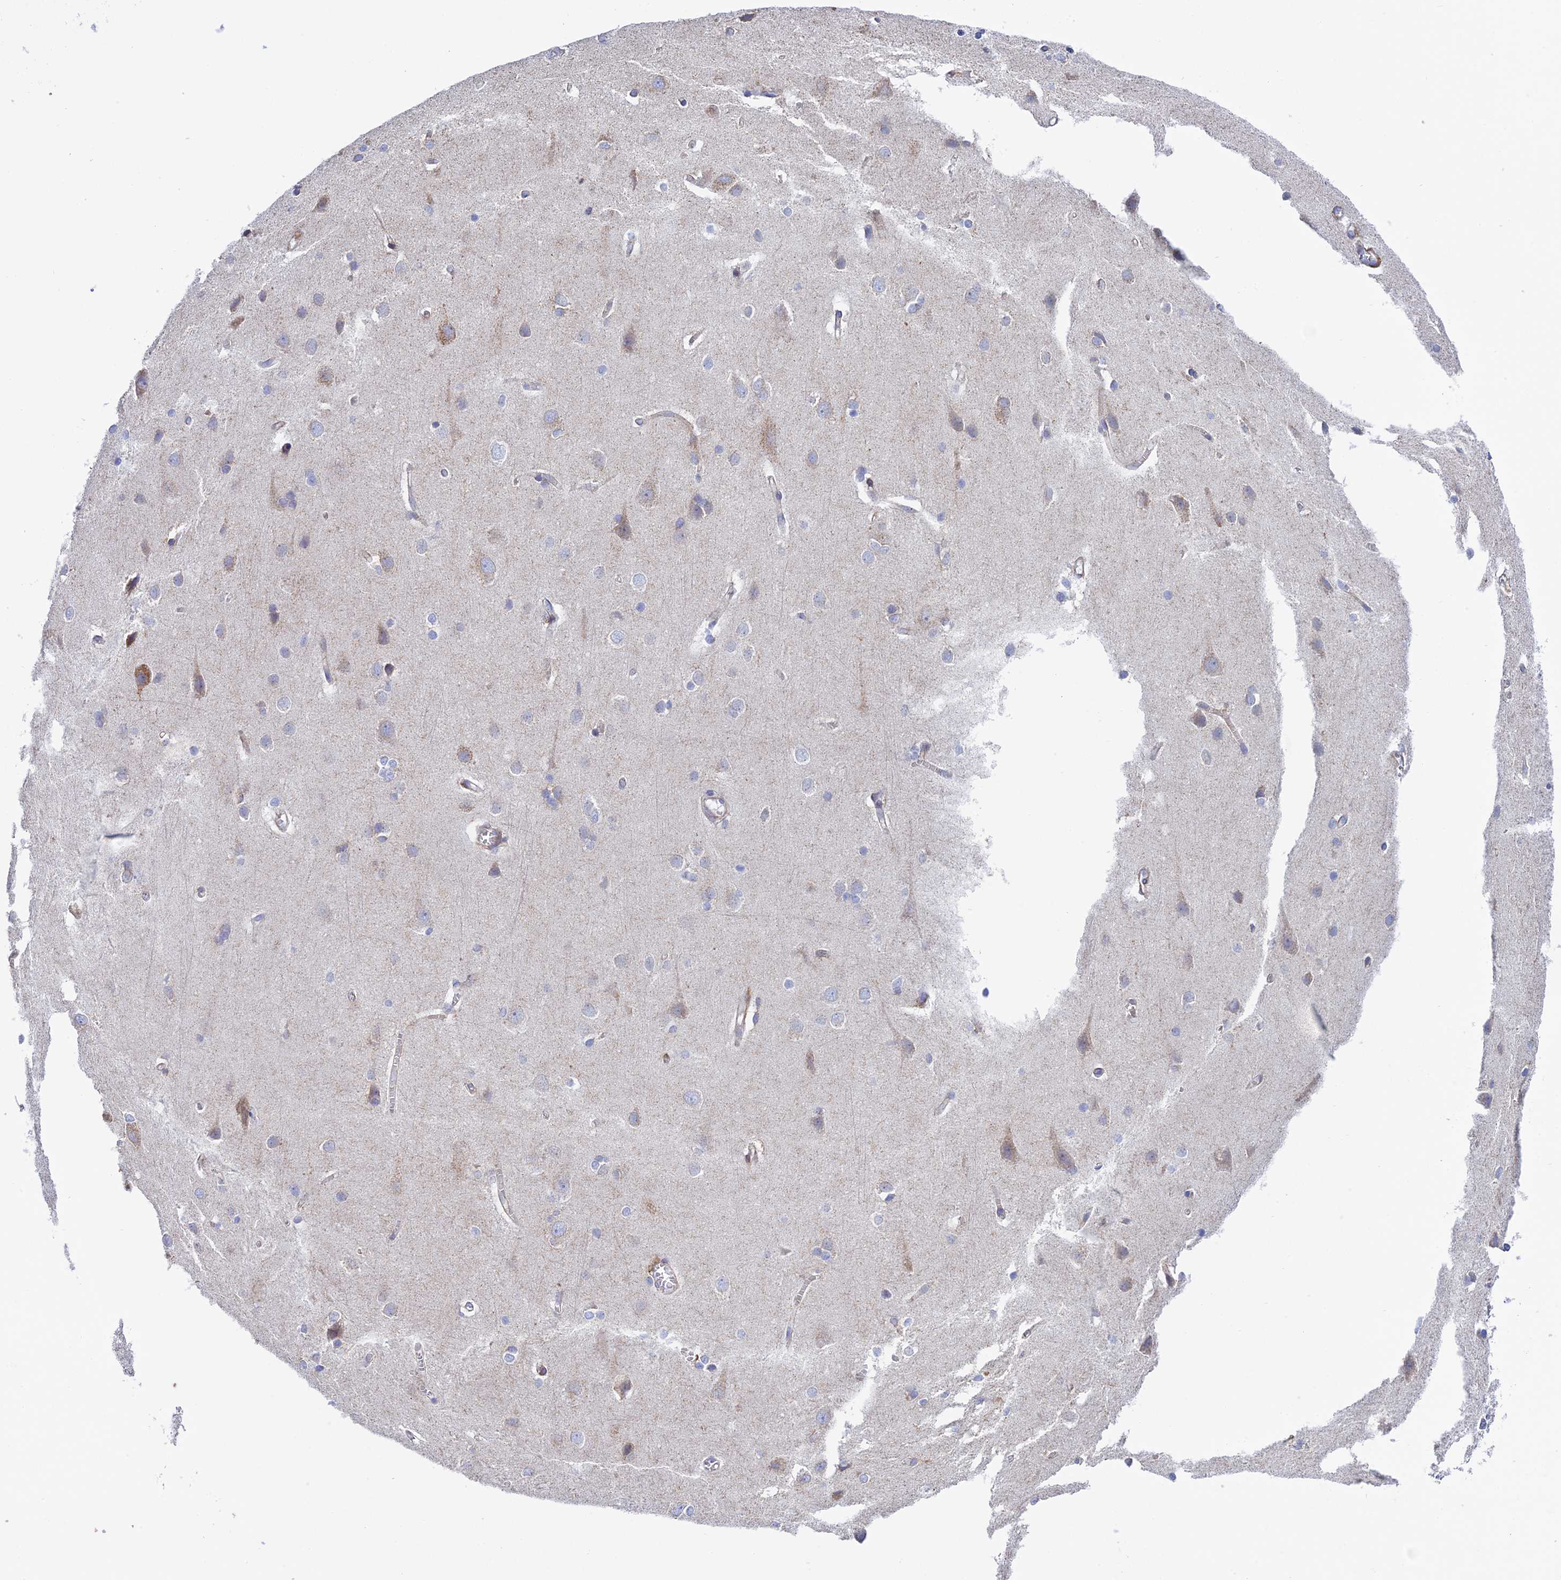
{"staining": {"intensity": "negative", "quantity": "none", "location": "none"}, "tissue": "cerebral cortex", "cell_type": "Endothelial cells", "image_type": "normal", "snomed": [{"axis": "morphology", "description": "Normal tissue, NOS"}, {"axis": "topography", "description": "Cerebral cortex"}], "caption": "Cerebral cortex was stained to show a protein in brown. There is no significant positivity in endothelial cells. (DAB (3,3'-diaminobenzidine) IHC with hematoxylin counter stain).", "gene": "CSPG4", "patient": {"sex": "male", "age": 37}}